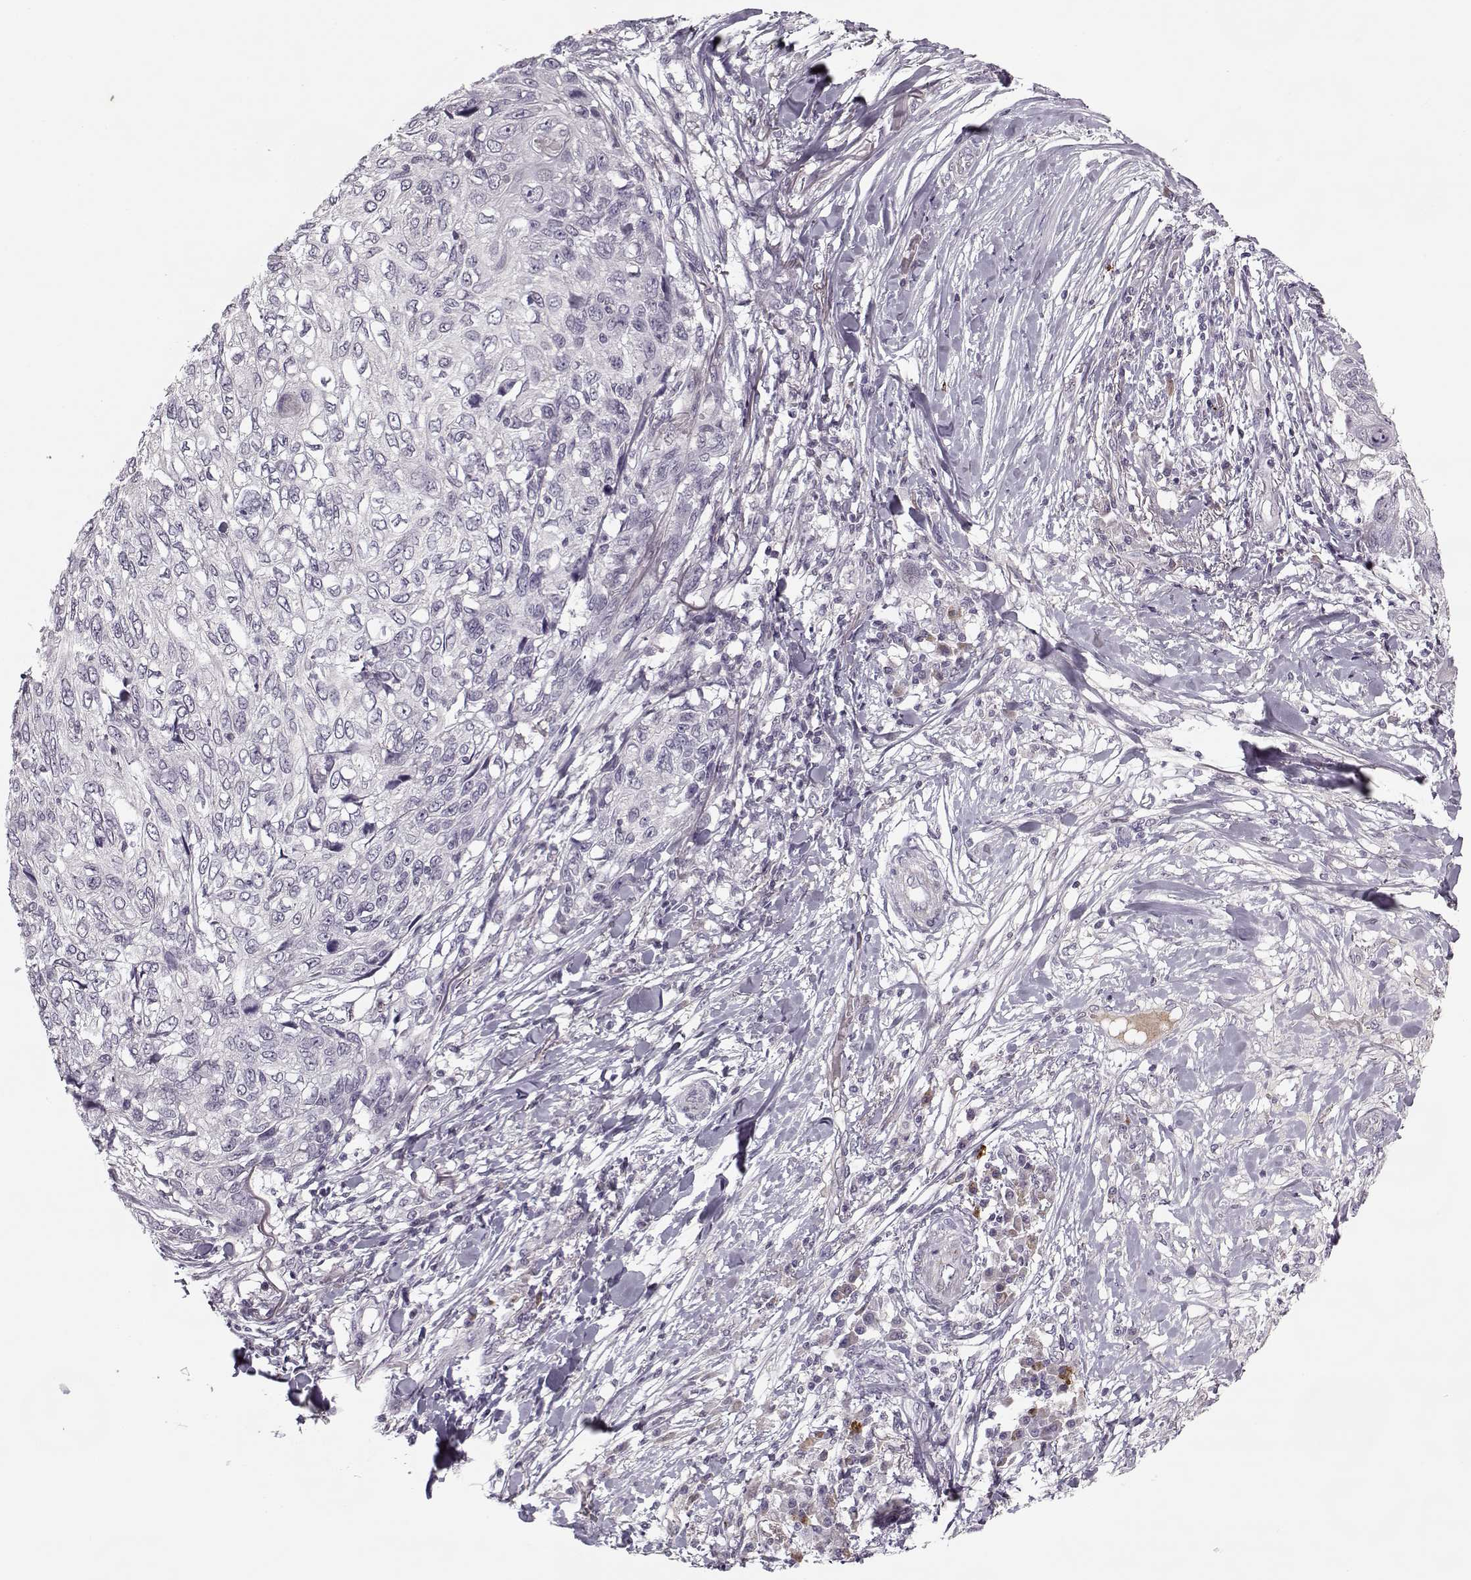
{"staining": {"intensity": "negative", "quantity": "none", "location": "none"}, "tissue": "skin cancer", "cell_type": "Tumor cells", "image_type": "cancer", "snomed": [{"axis": "morphology", "description": "Squamous cell carcinoma, NOS"}, {"axis": "topography", "description": "Skin"}], "caption": "The micrograph shows no significant staining in tumor cells of skin cancer (squamous cell carcinoma).", "gene": "KRT9", "patient": {"sex": "male", "age": 92}}